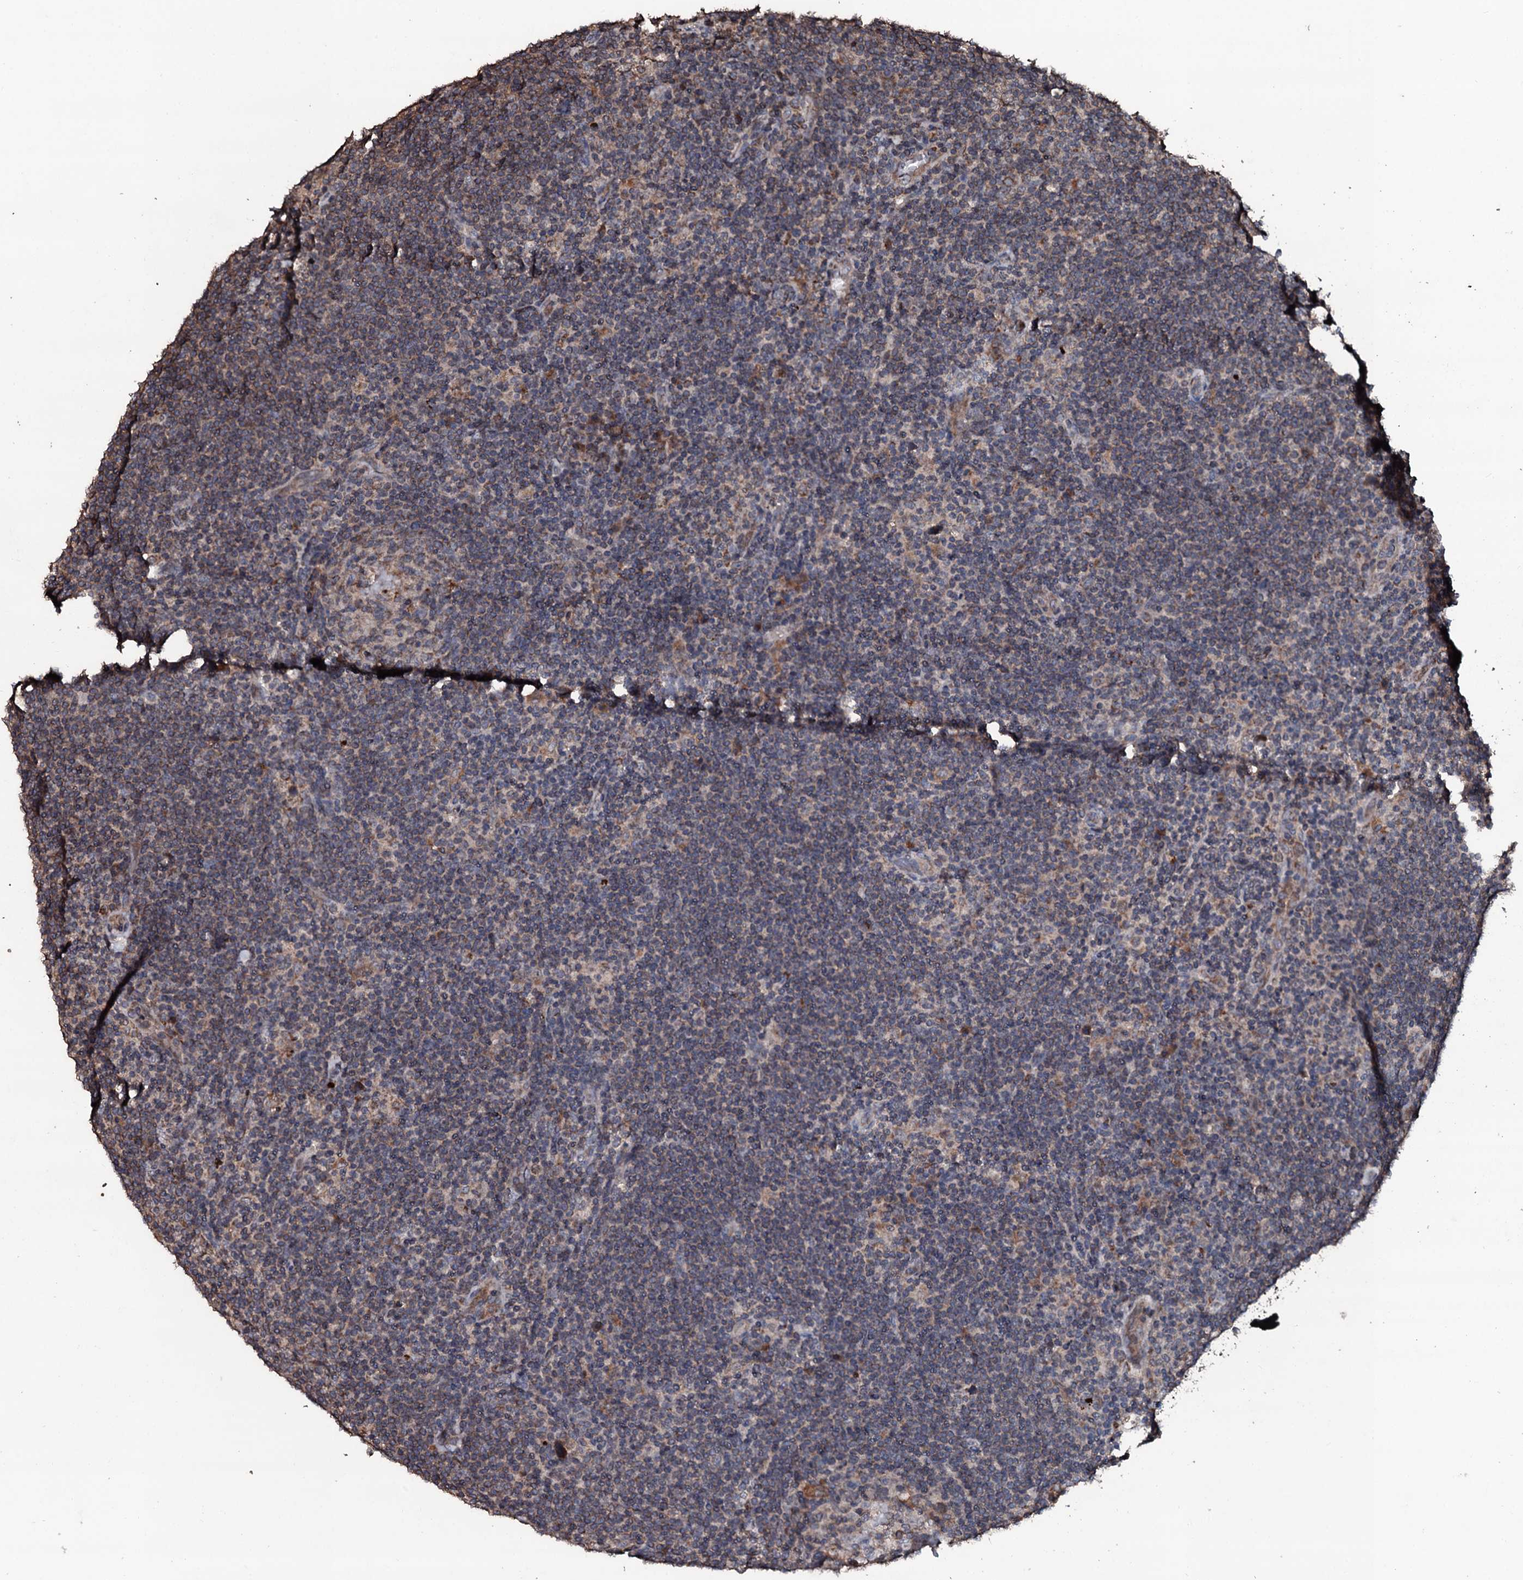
{"staining": {"intensity": "moderate", "quantity": "<25%", "location": "cytoplasmic/membranous"}, "tissue": "lymphoma", "cell_type": "Tumor cells", "image_type": "cancer", "snomed": [{"axis": "morphology", "description": "Hodgkin's disease, NOS"}, {"axis": "topography", "description": "Lymph node"}], "caption": "Lymphoma stained with a brown dye shows moderate cytoplasmic/membranous positive staining in approximately <25% of tumor cells.", "gene": "SDHAF2", "patient": {"sex": "female", "age": 57}}